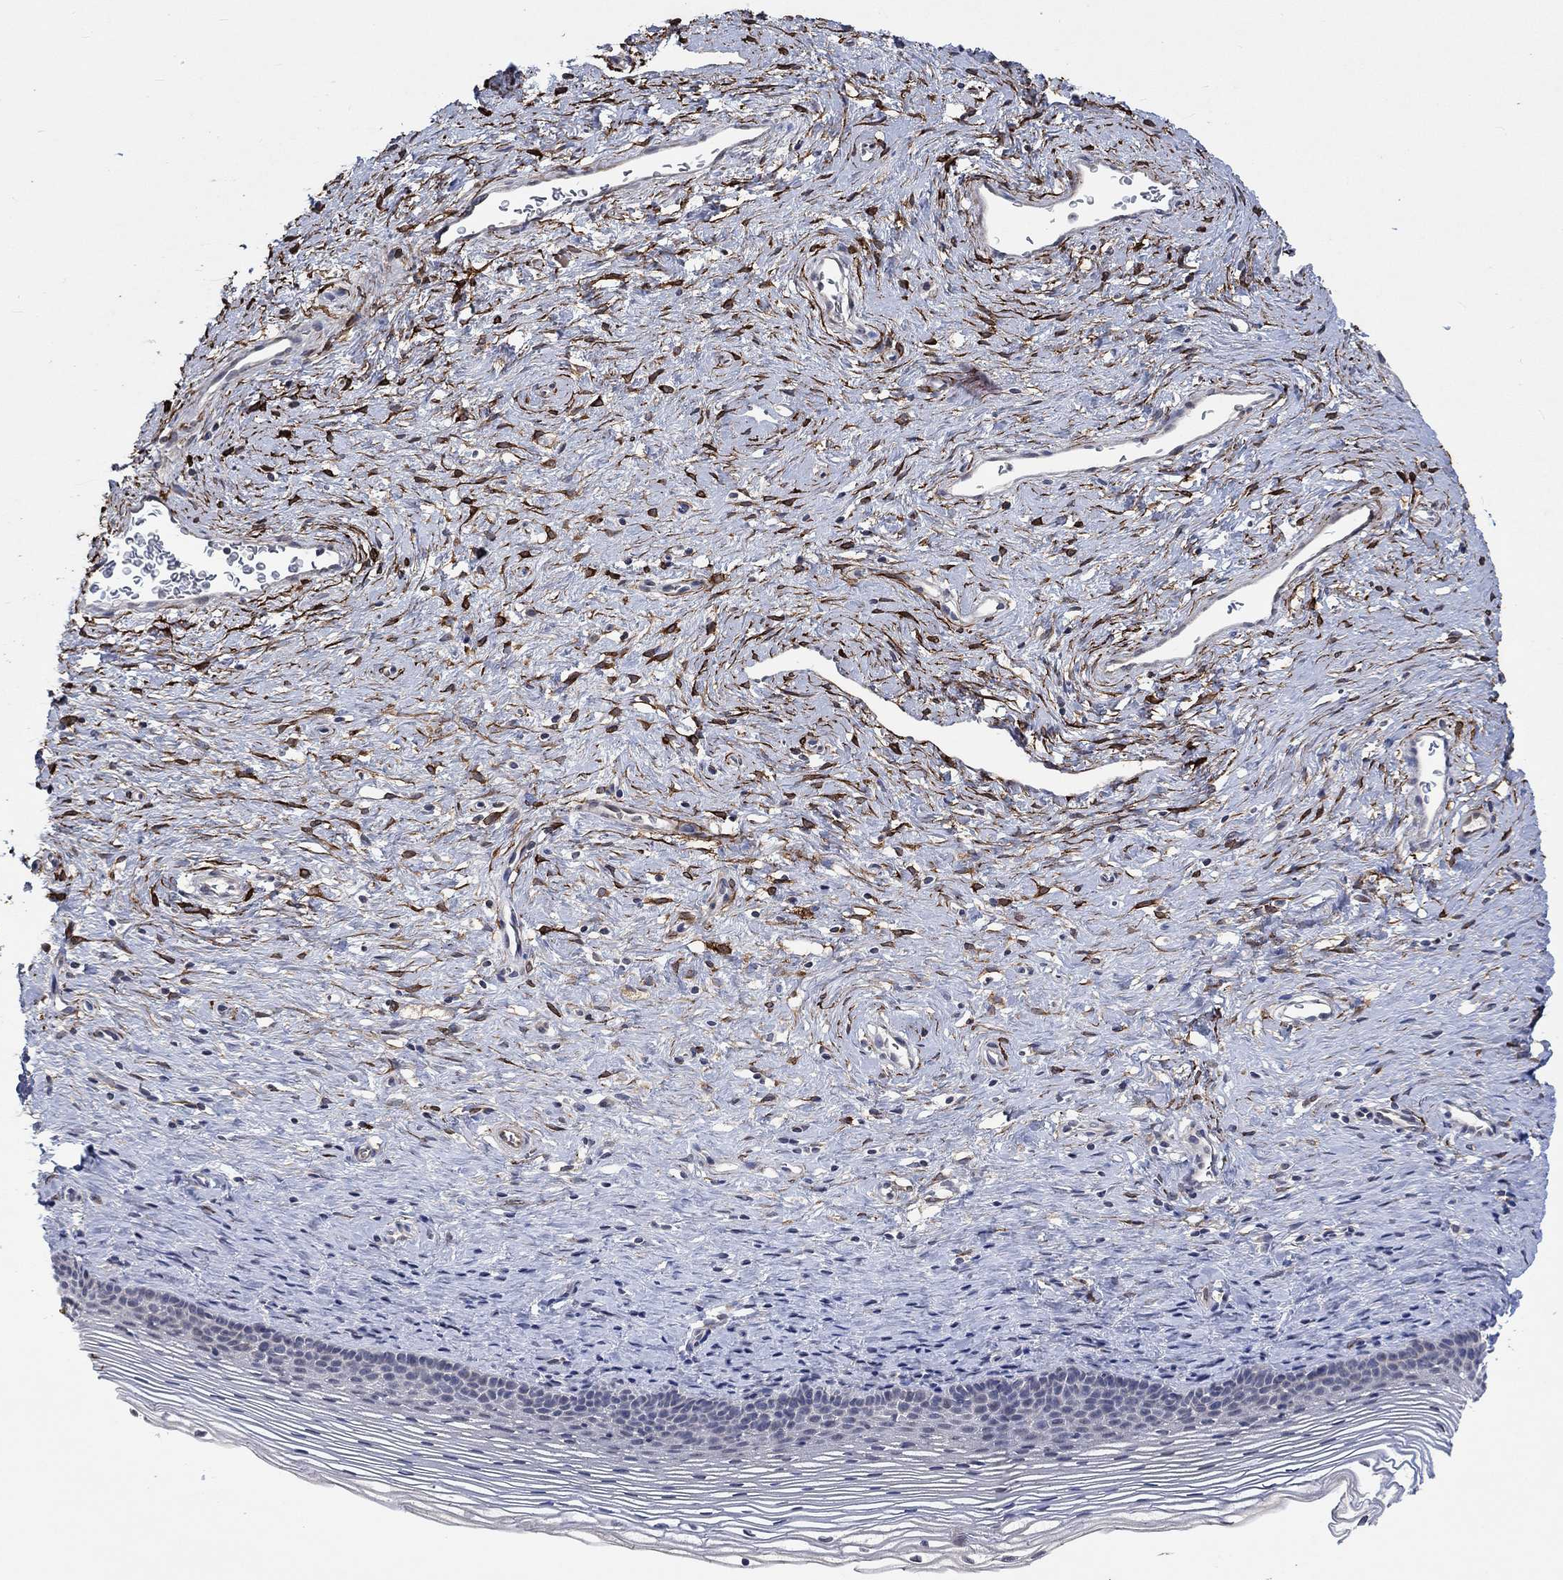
{"staining": {"intensity": "strong", "quantity": "25%-75%", "location": "cytoplasmic/membranous"}, "tissue": "cervix", "cell_type": "Glandular cells", "image_type": "normal", "snomed": [{"axis": "morphology", "description": "Normal tissue, NOS"}, {"axis": "topography", "description": "Cervix"}], "caption": "Glandular cells display high levels of strong cytoplasmic/membranous expression in about 25%-75% of cells in unremarkable cervix. The staining was performed using DAB (3,3'-diaminobenzidine), with brown indicating positive protein expression. Nuclei are stained blue with hematoxylin.", "gene": "TGM2", "patient": {"sex": "female", "age": 39}}